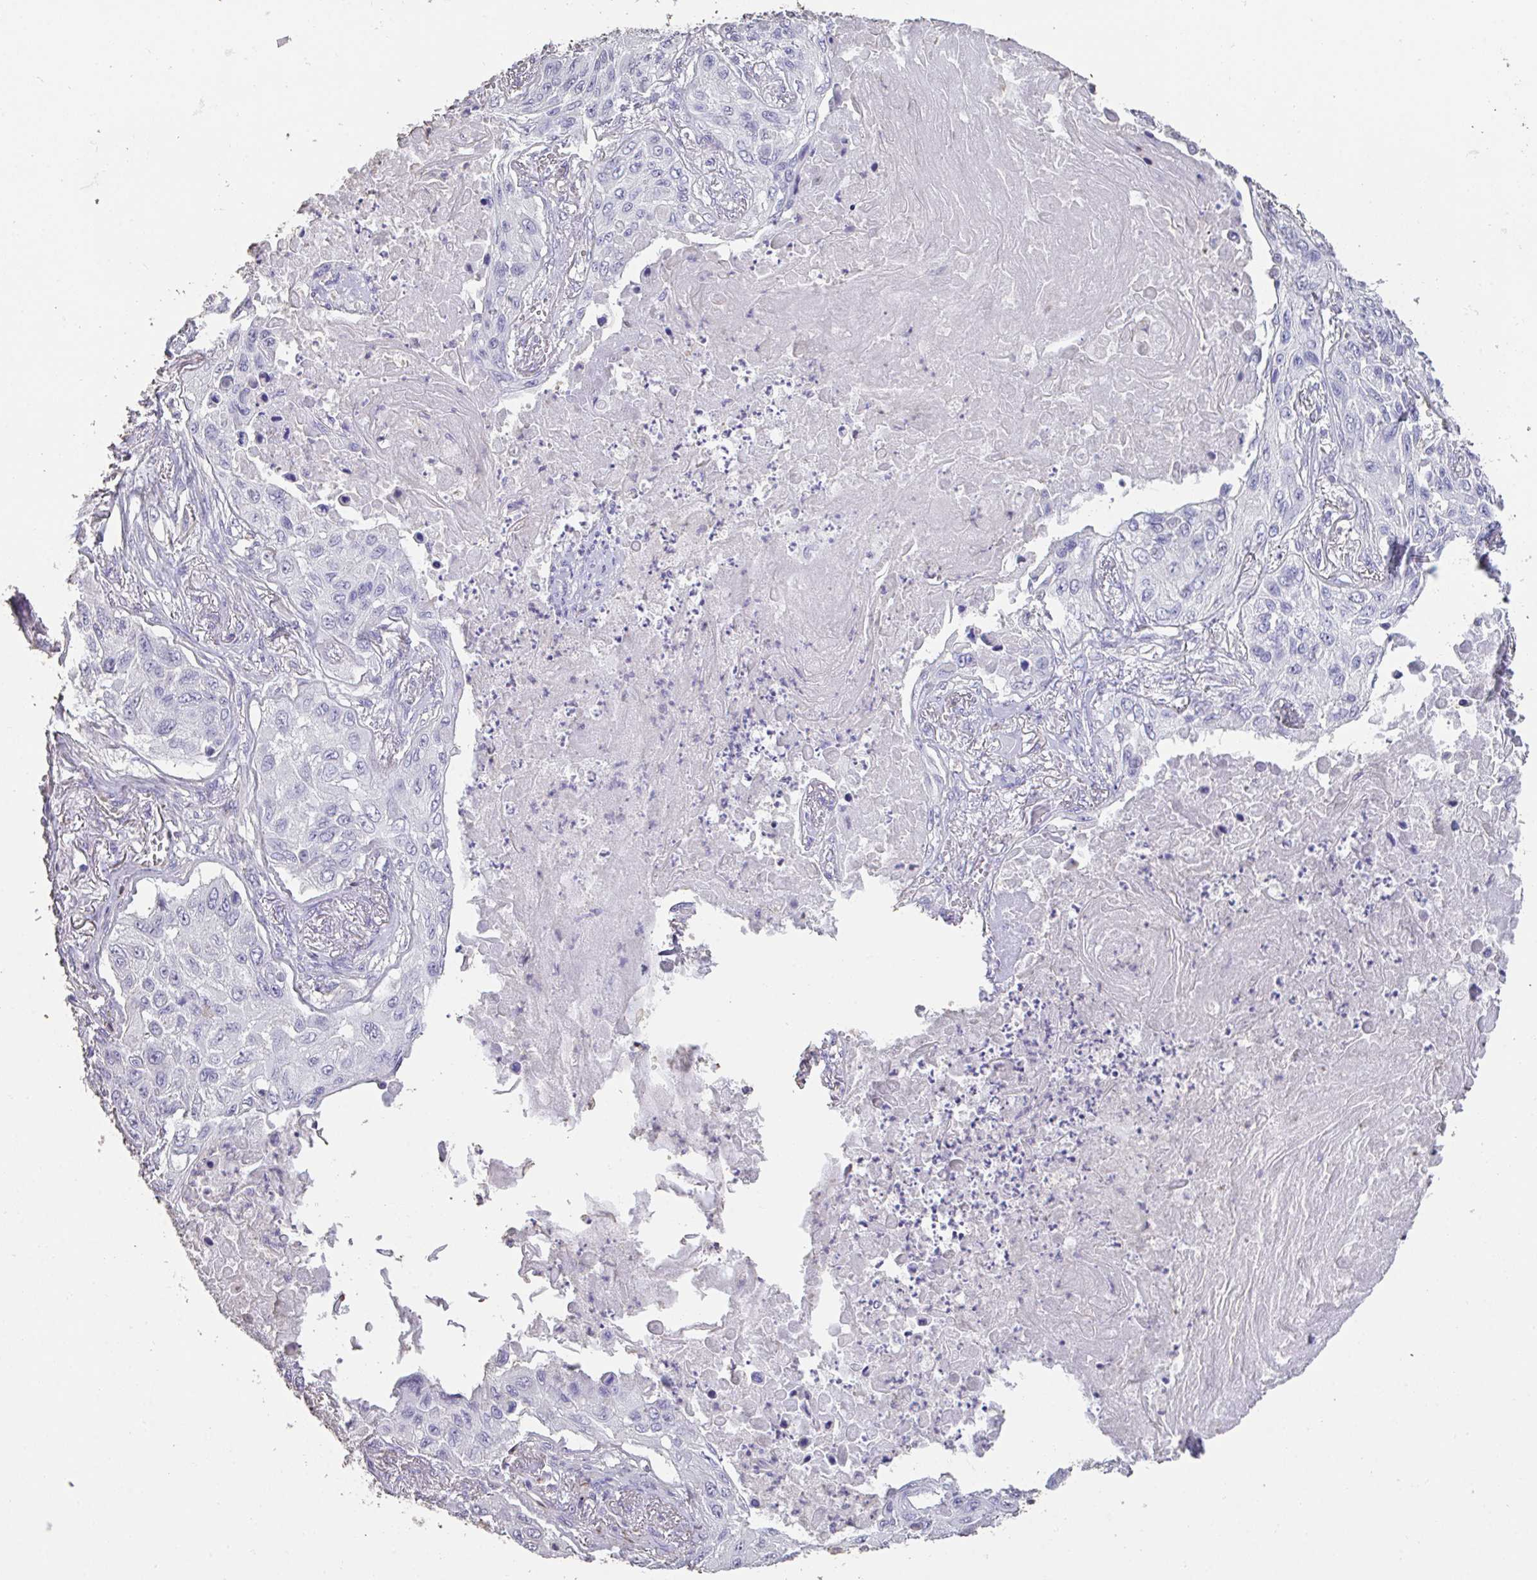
{"staining": {"intensity": "negative", "quantity": "none", "location": "none"}, "tissue": "lung cancer", "cell_type": "Tumor cells", "image_type": "cancer", "snomed": [{"axis": "morphology", "description": "Squamous cell carcinoma, NOS"}, {"axis": "topography", "description": "Lung"}], "caption": "The IHC photomicrograph has no significant positivity in tumor cells of lung cancer (squamous cell carcinoma) tissue.", "gene": "IL23R", "patient": {"sex": "male", "age": 75}}